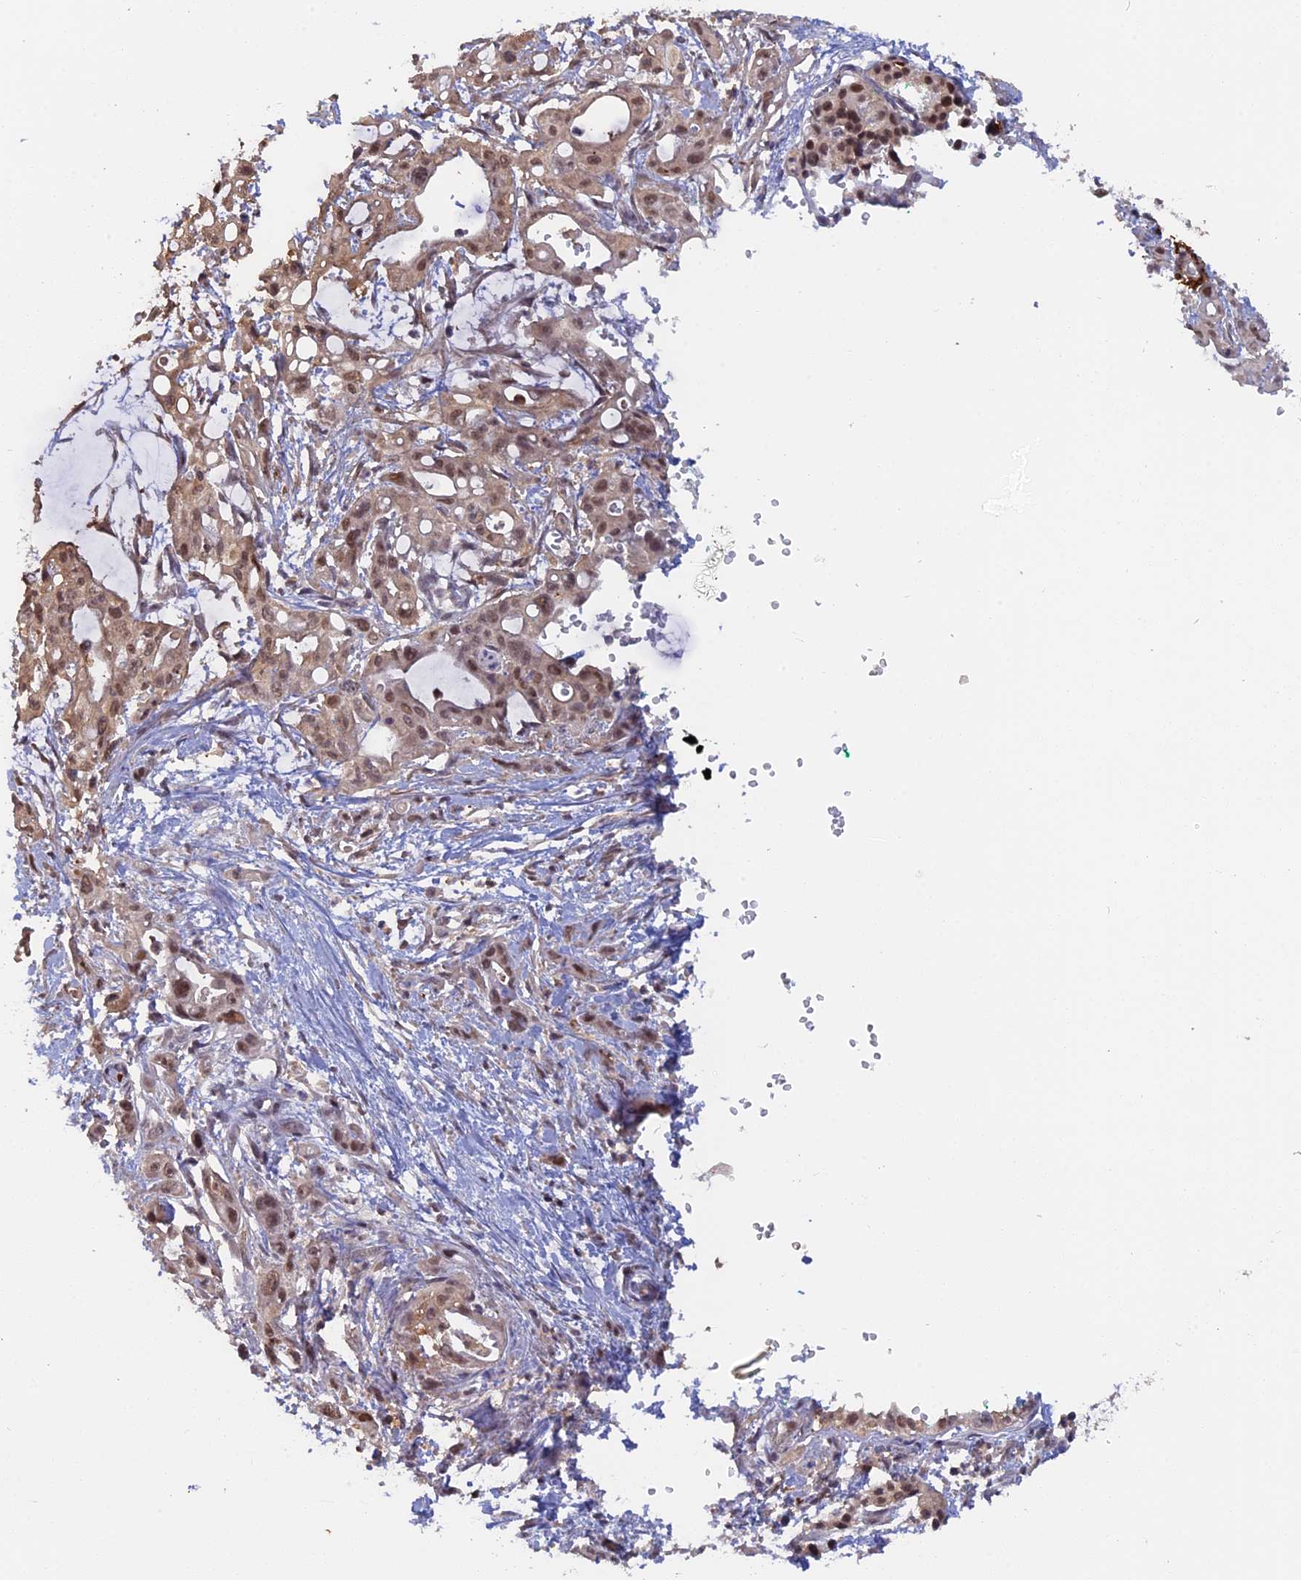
{"staining": {"intensity": "moderate", "quantity": "25%-75%", "location": "nuclear"}, "tissue": "pancreatic cancer", "cell_type": "Tumor cells", "image_type": "cancer", "snomed": [{"axis": "morphology", "description": "Adenocarcinoma, NOS"}, {"axis": "topography", "description": "Pancreas"}], "caption": "This micrograph reveals pancreatic cancer stained with IHC to label a protein in brown. The nuclear of tumor cells show moderate positivity for the protein. Nuclei are counter-stained blue.", "gene": "FAM98C", "patient": {"sex": "male", "age": 68}}